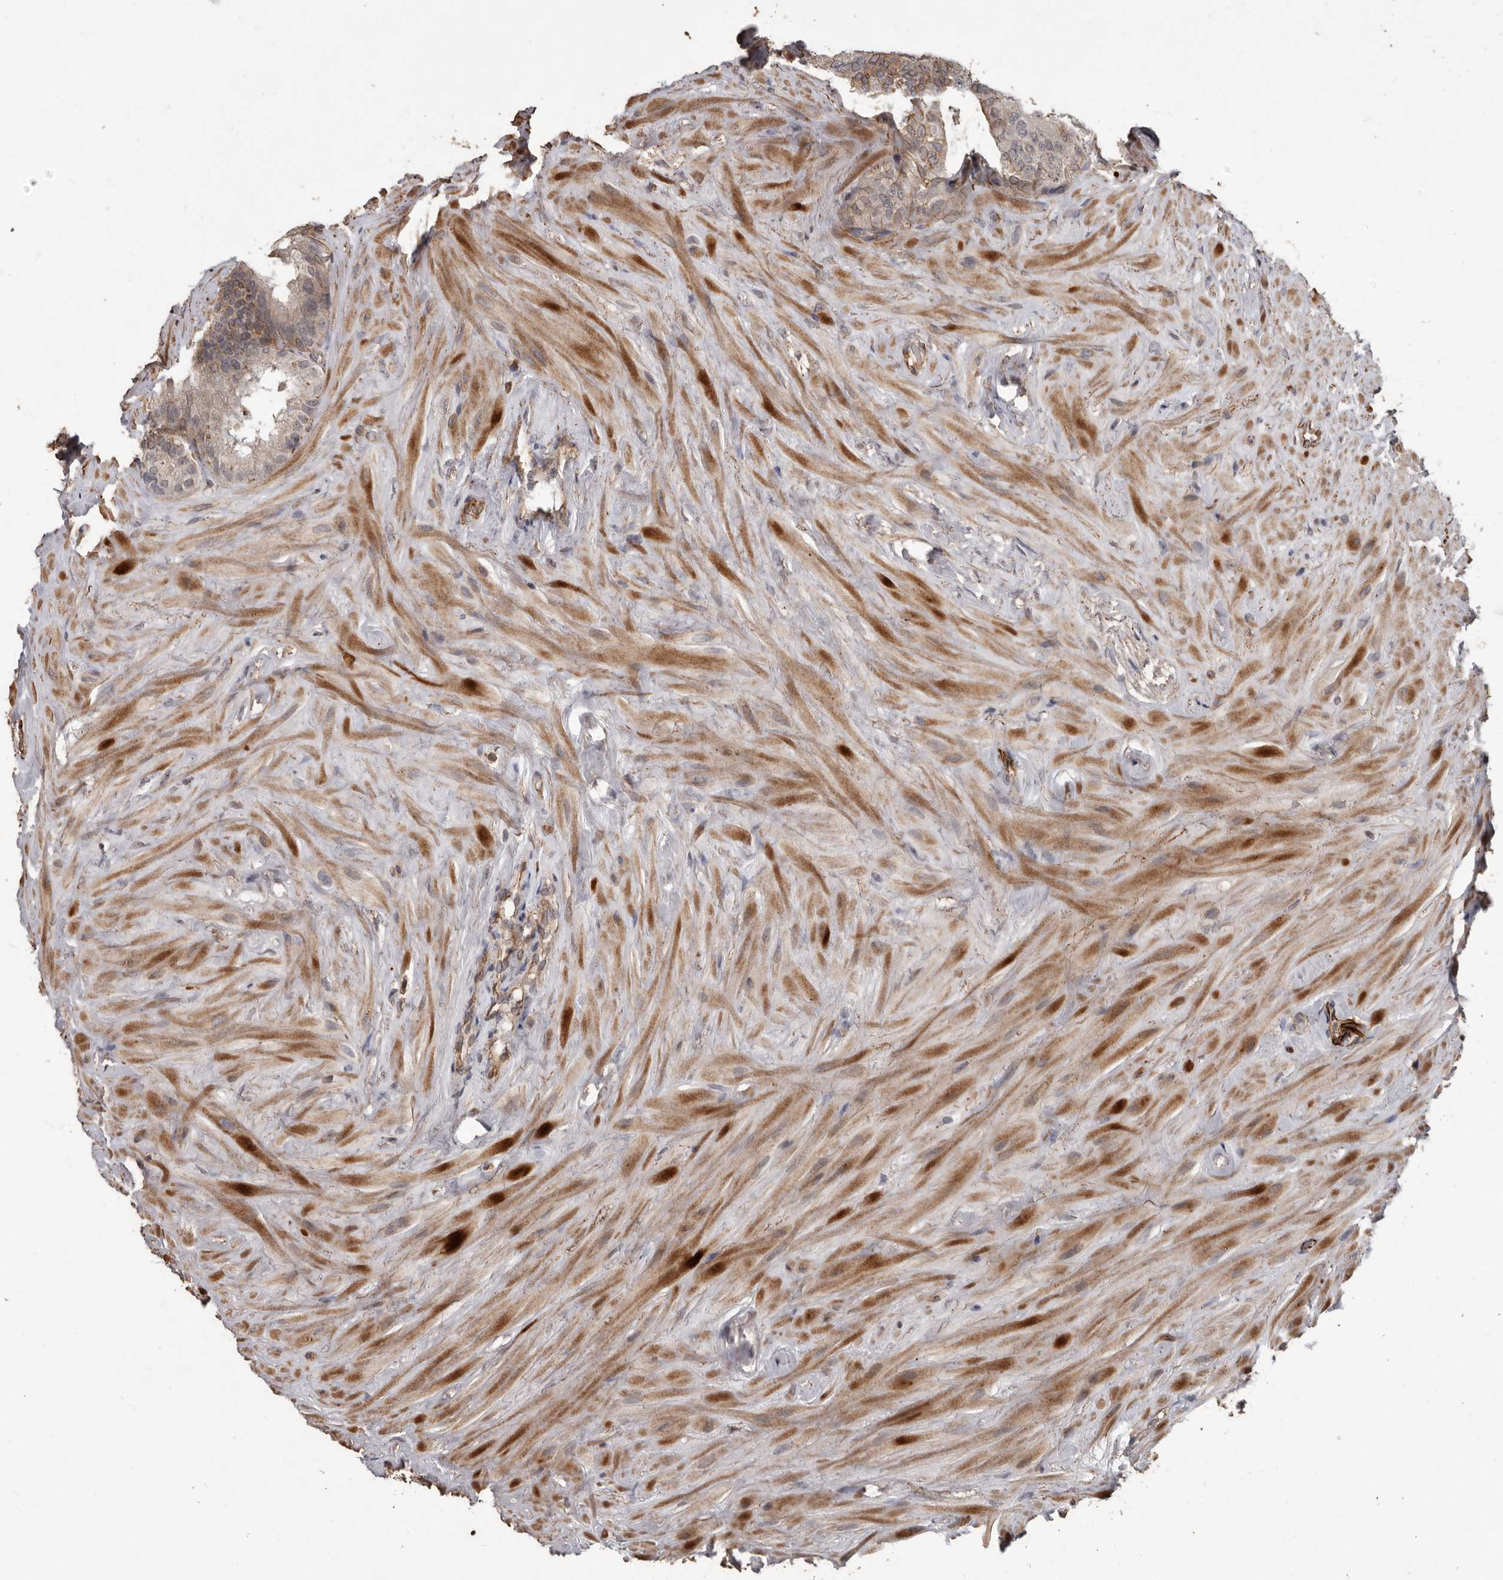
{"staining": {"intensity": "moderate", "quantity": "25%-75%", "location": "cytoplasmic/membranous"}, "tissue": "seminal vesicle", "cell_type": "Glandular cells", "image_type": "normal", "snomed": [{"axis": "morphology", "description": "Normal tissue, NOS"}, {"axis": "topography", "description": "Seminal veicle"}], "caption": "Protein staining reveals moderate cytoplasmic/membranous positivity in about 25%-75% of glandular cells in unremarkable seminal vesicle.", "gene": "BRAT1", "patient": {"sex": "male", "age": 80}}